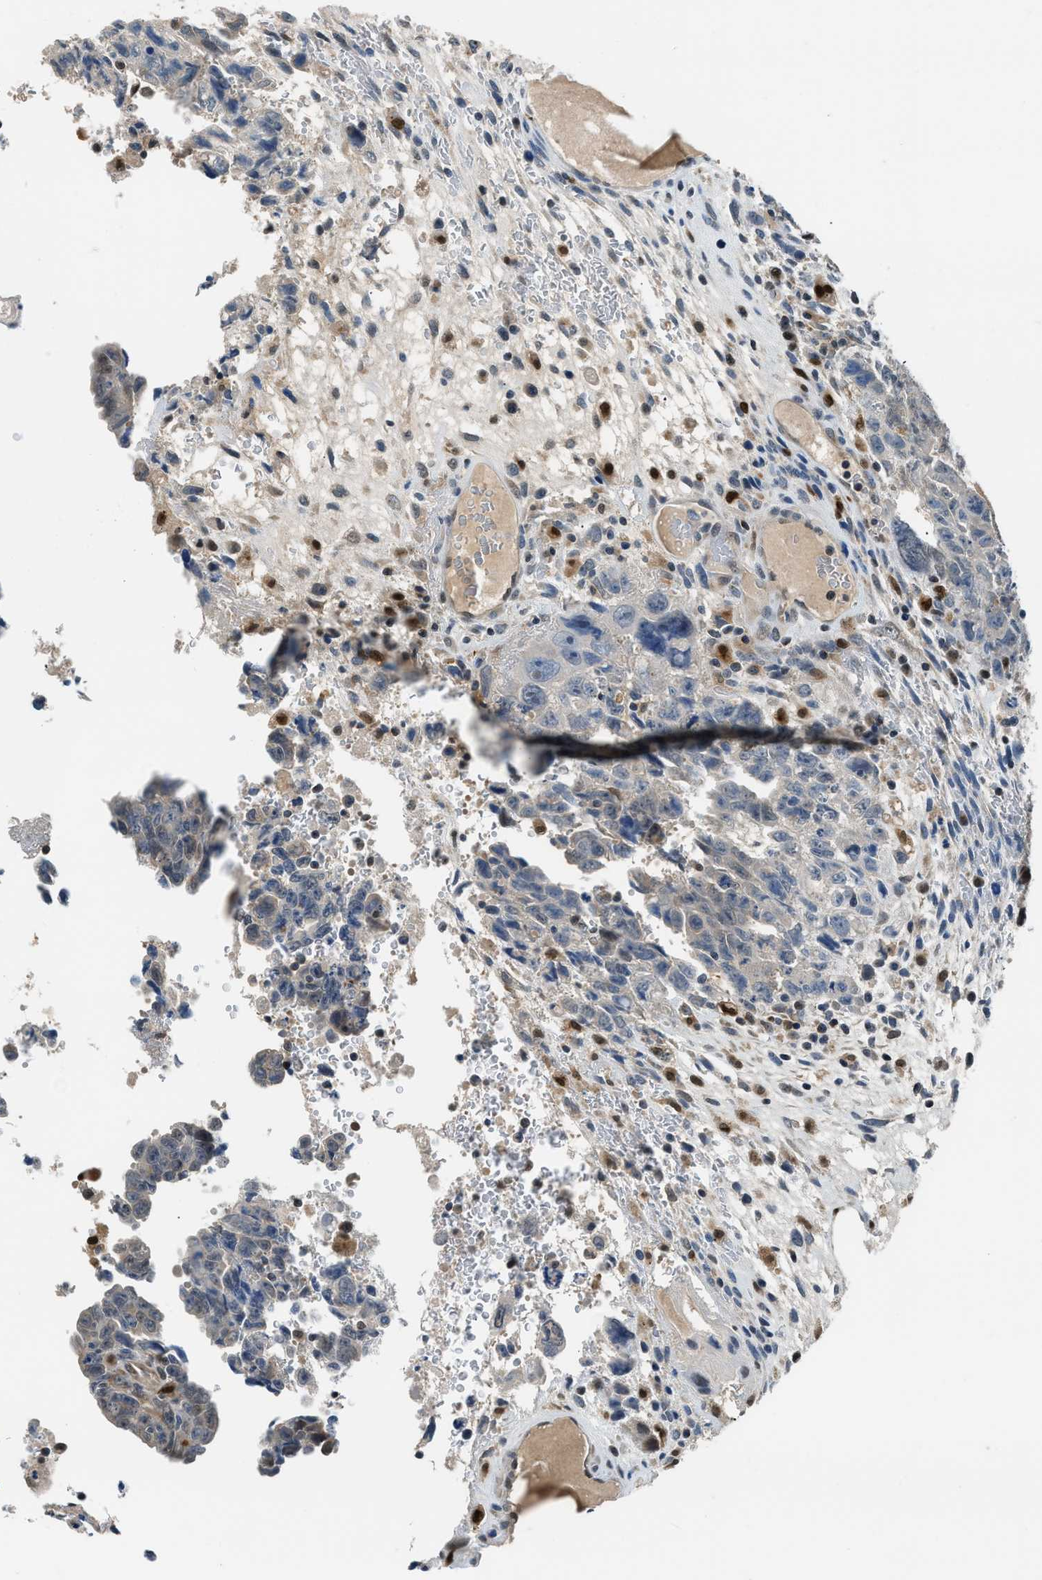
{"staining": {"intensity": "negative", "quantity": "none", "location": "none"}, "tissue": "testis cancer", "cell_type": "Tumor cells", "image_type": "cancer", "snomed": [{"axis": "morphology", "description": "Carcinoma, Embryonal, NOS"}, {"axis": "topography", "description": "Testis"}], "caption": "This is an IHC image of testis cancer. There is no staining in tumor cells.", "gene": "ALX1", "patient": {"sex": "male", "age": 28}}